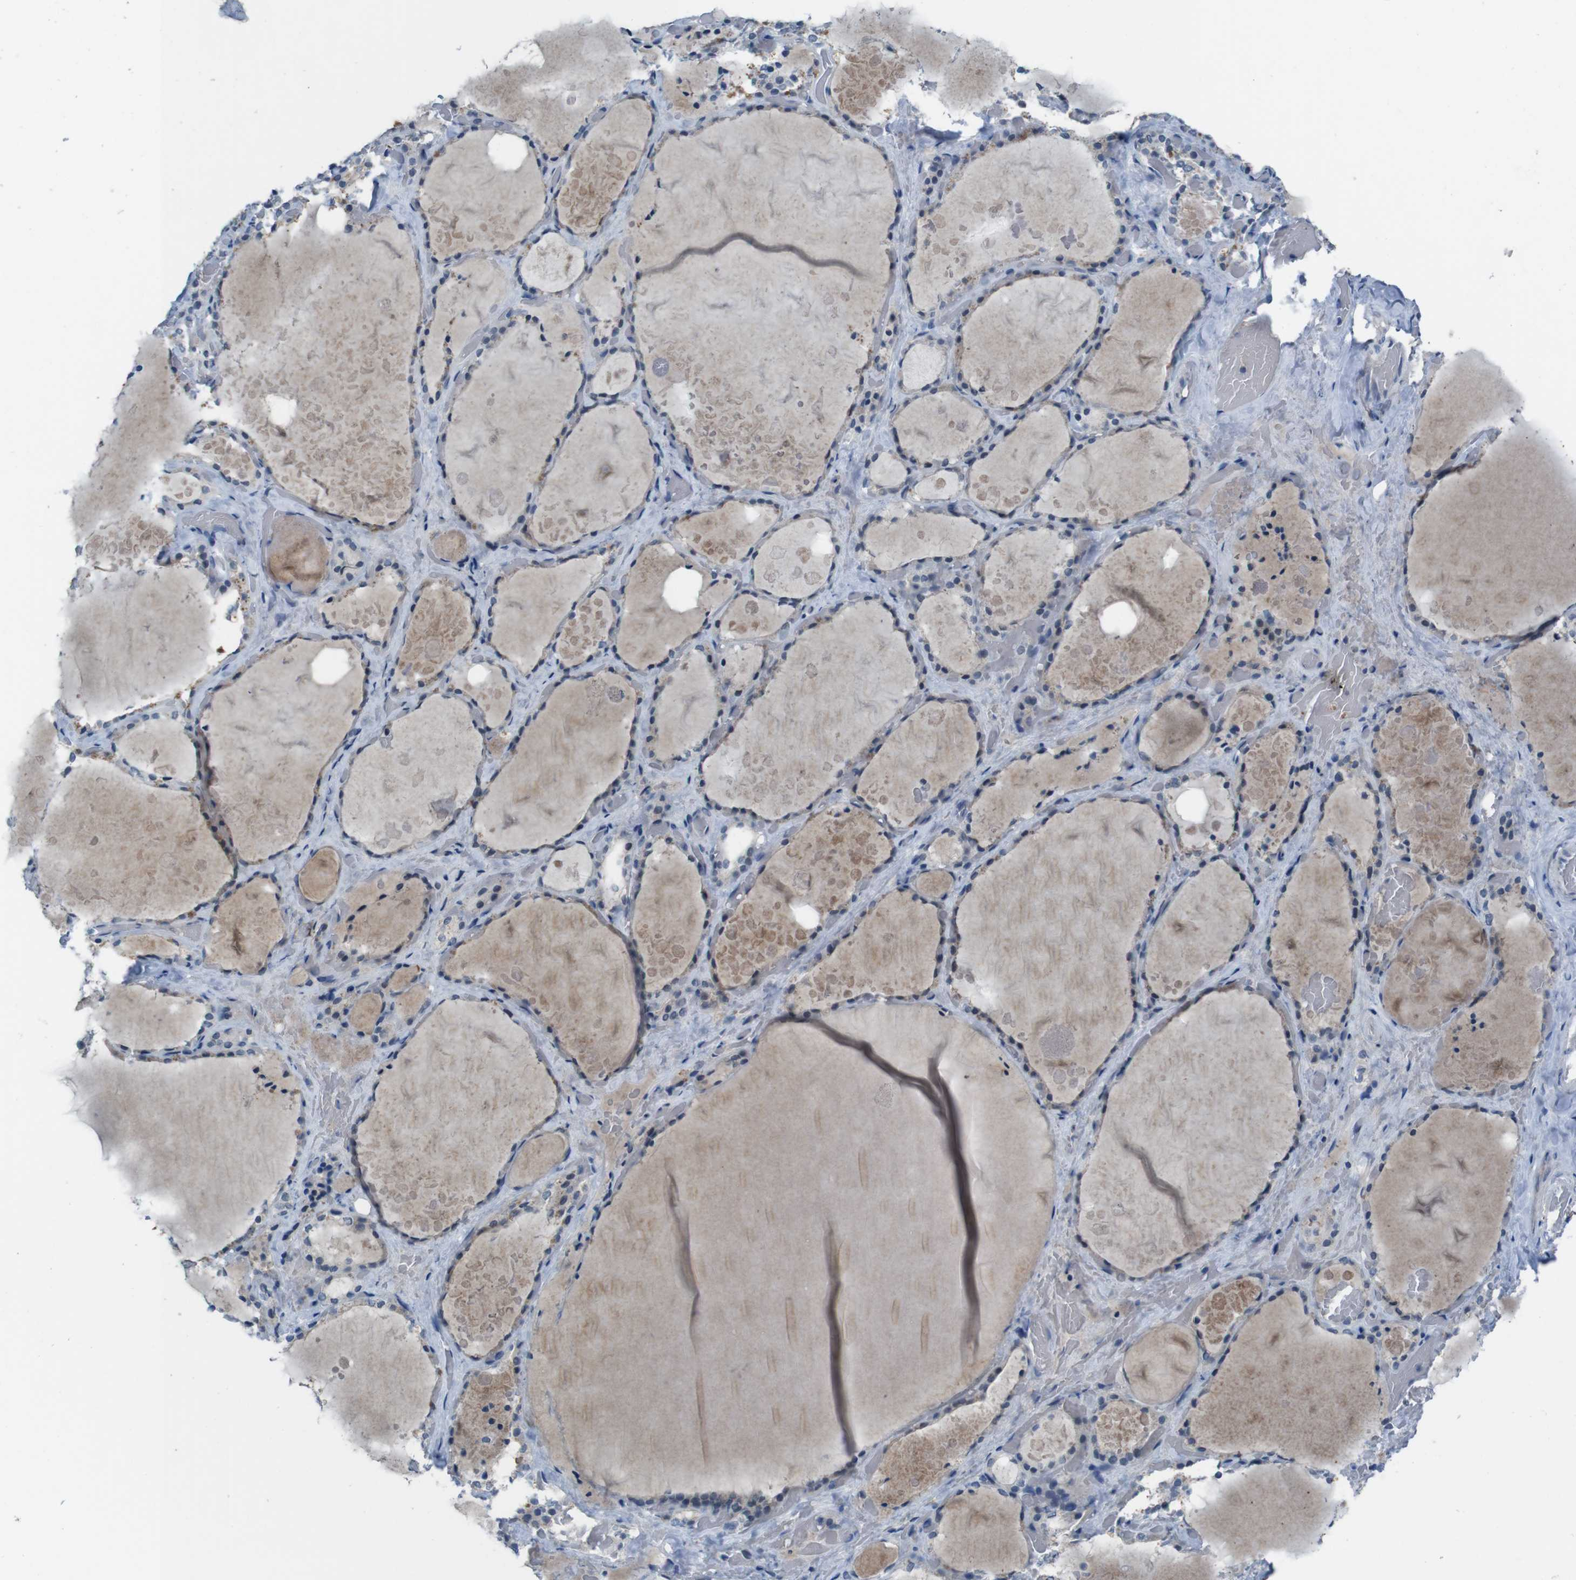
{"staining": {"intensity": "weak", "quantity": "<25%", "location": "cytoplasmic/membranous"}, "tissue": "thyroid gland", "cell_type": "Glandular cells", "image_type": "normal", "snomed": [{"axis": "morphology", "description": "Normal tissue, NOS"}, {"axis": "topography", "description": "Thyroid gland"}], "caption": "This is an immunohistochemistry micrograph of benign thyroid gland. There is no expression in glandular cells.", "gene": "CDHR2", "patient": {"sex": "male", "age": 61}}